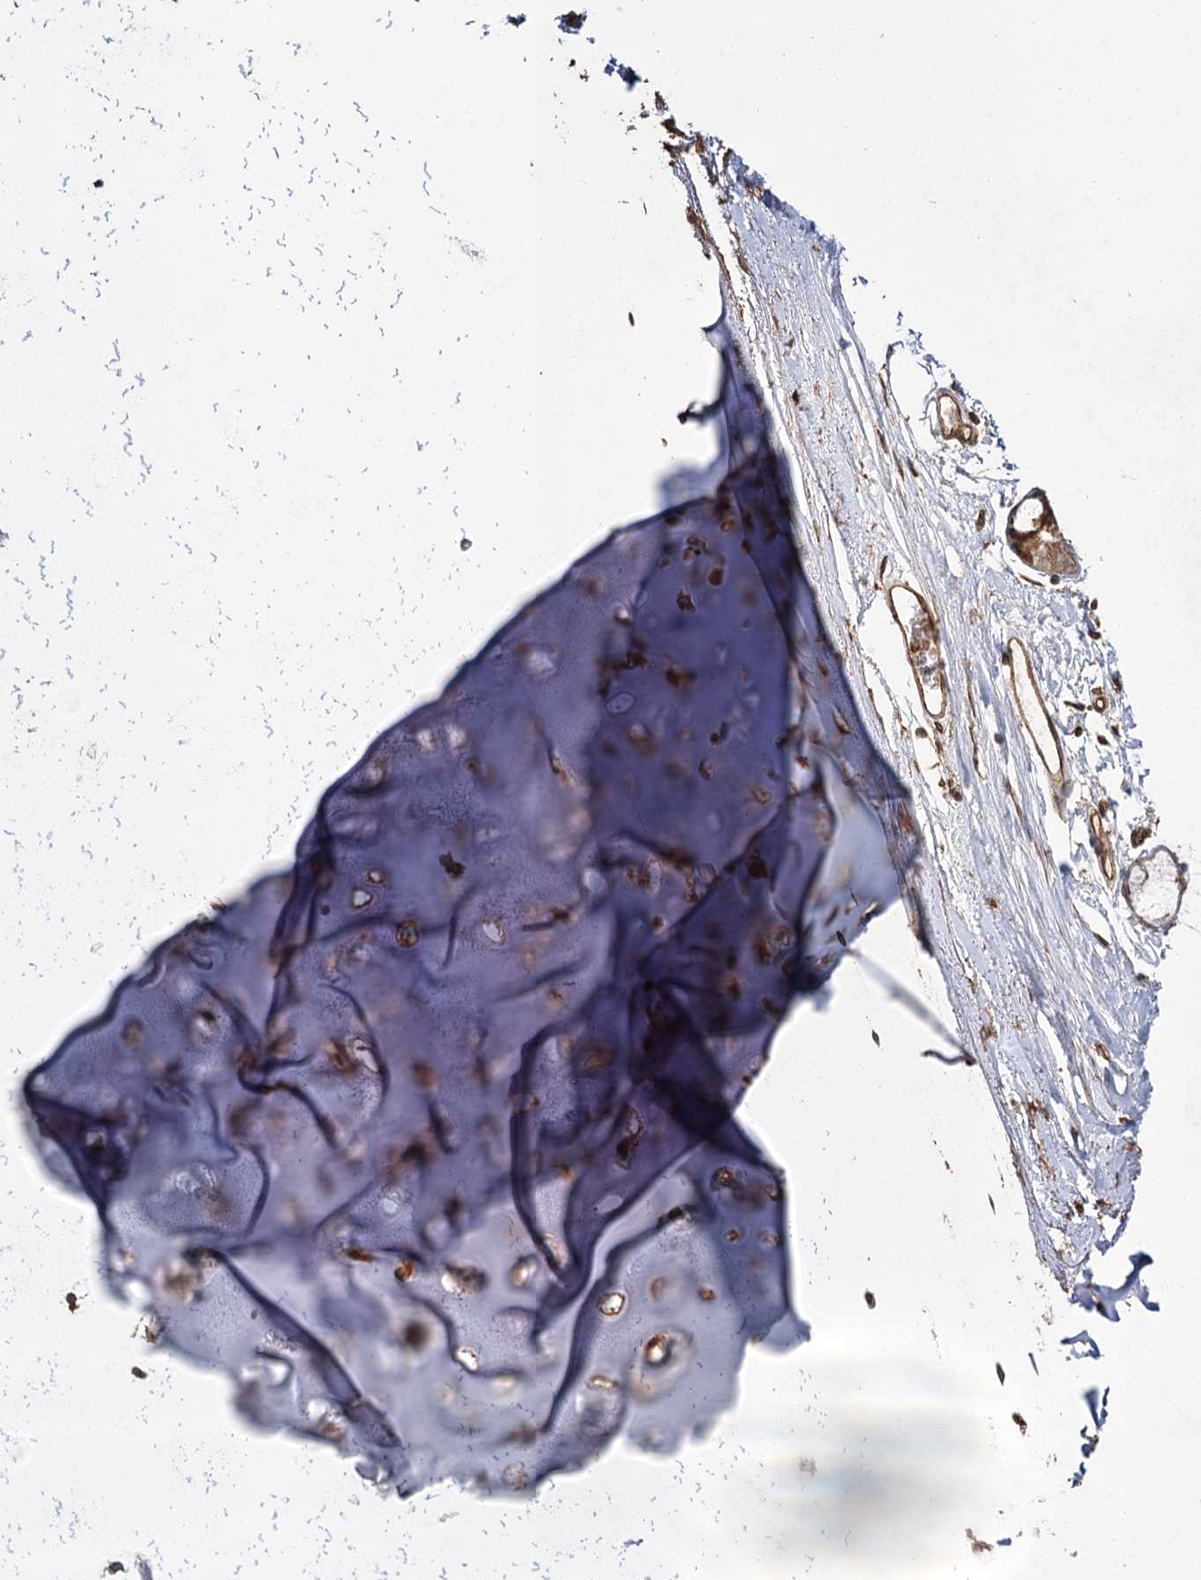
{"staining": {"intensity": "strong", "quantity": ">75%", "location": "cytoplasmic/membranous"}, "tissue": "adipose tissue", "cell_type": "Adipocytes", "image_type": "normal", "snomed": [{"axis": "morphology", "description": "Normal tissue, NOS"}, {"axis": "topography", "description": "Lymph node"}, {"axis": "topography", "description": "Bronchus"}], "caption": "IHC image of unremarkable adipose tissue: human adipose tissue stained using immunohistochemistry displays high levels of strong protein expression localized specifically in the cytoplasmic/membranous of adipocytes, appearing as a cytoplasmic/membranous brown color.", "gene": "IQSEC1", "patient": {"sex": "male", "age": 63}}